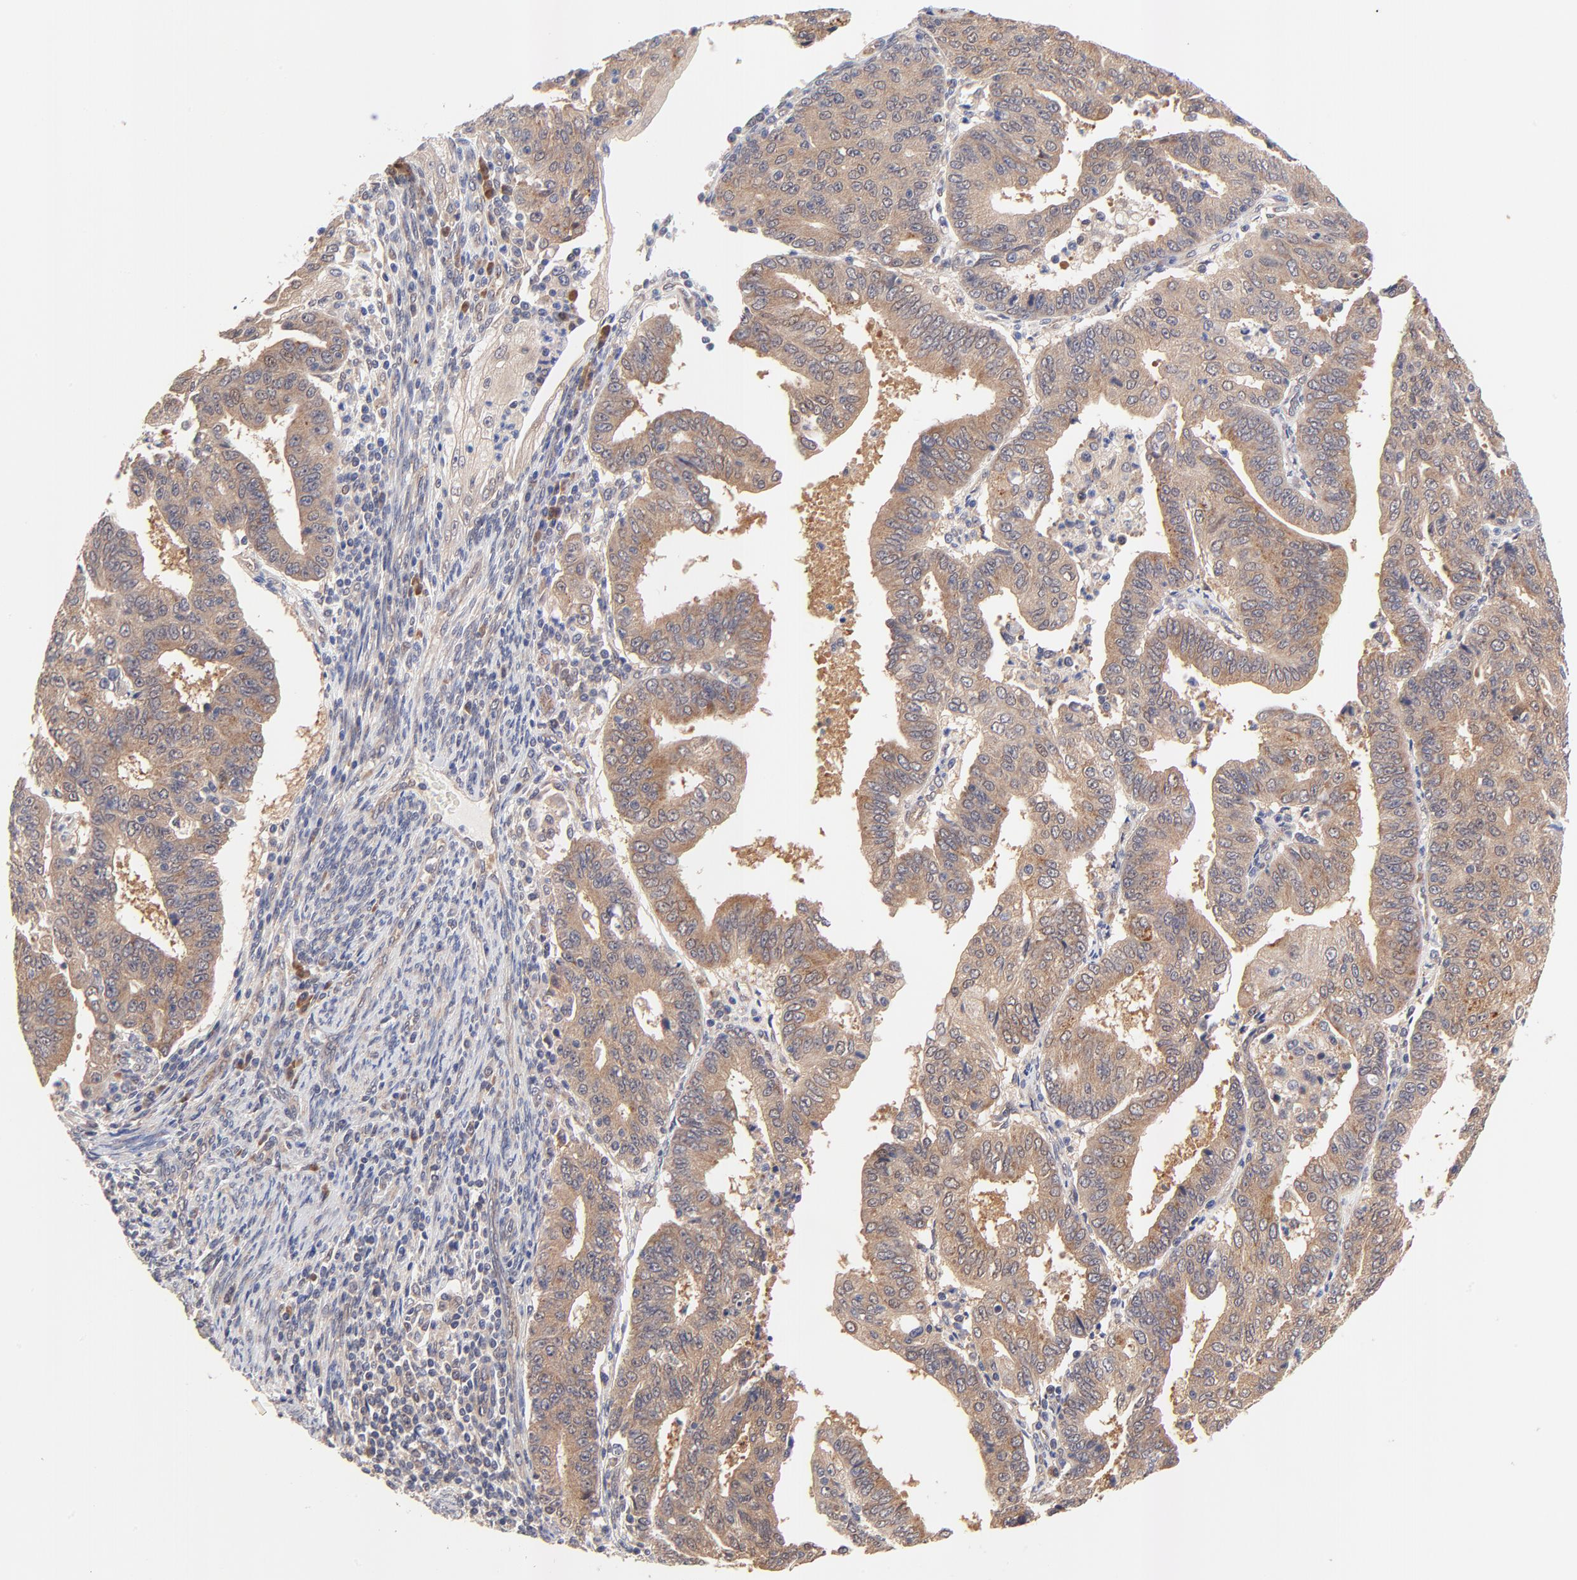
{"staining": {"intensity": "moderate", "quantity": ">75%", "location": "cytoplasmic/membranous"}, "tissue": "endometrial cancer", "cell_type": "Tumor cells", "image_type": "cancer", "snomed": [{"axis": "morphology", "description": "Adenocarcinoma, NOS"}, {"axis": "topography", "description": "Endometrium"}], "caption": "The immunohistochemical stain labels moderate cytoplasmic/membranous staining in tumor cells of endometrial cancer tissue. (IHC, brightfield microscopy, high magnification).", "gene": "TXNL1", "patient": {"sex": "female", "age": 56}}